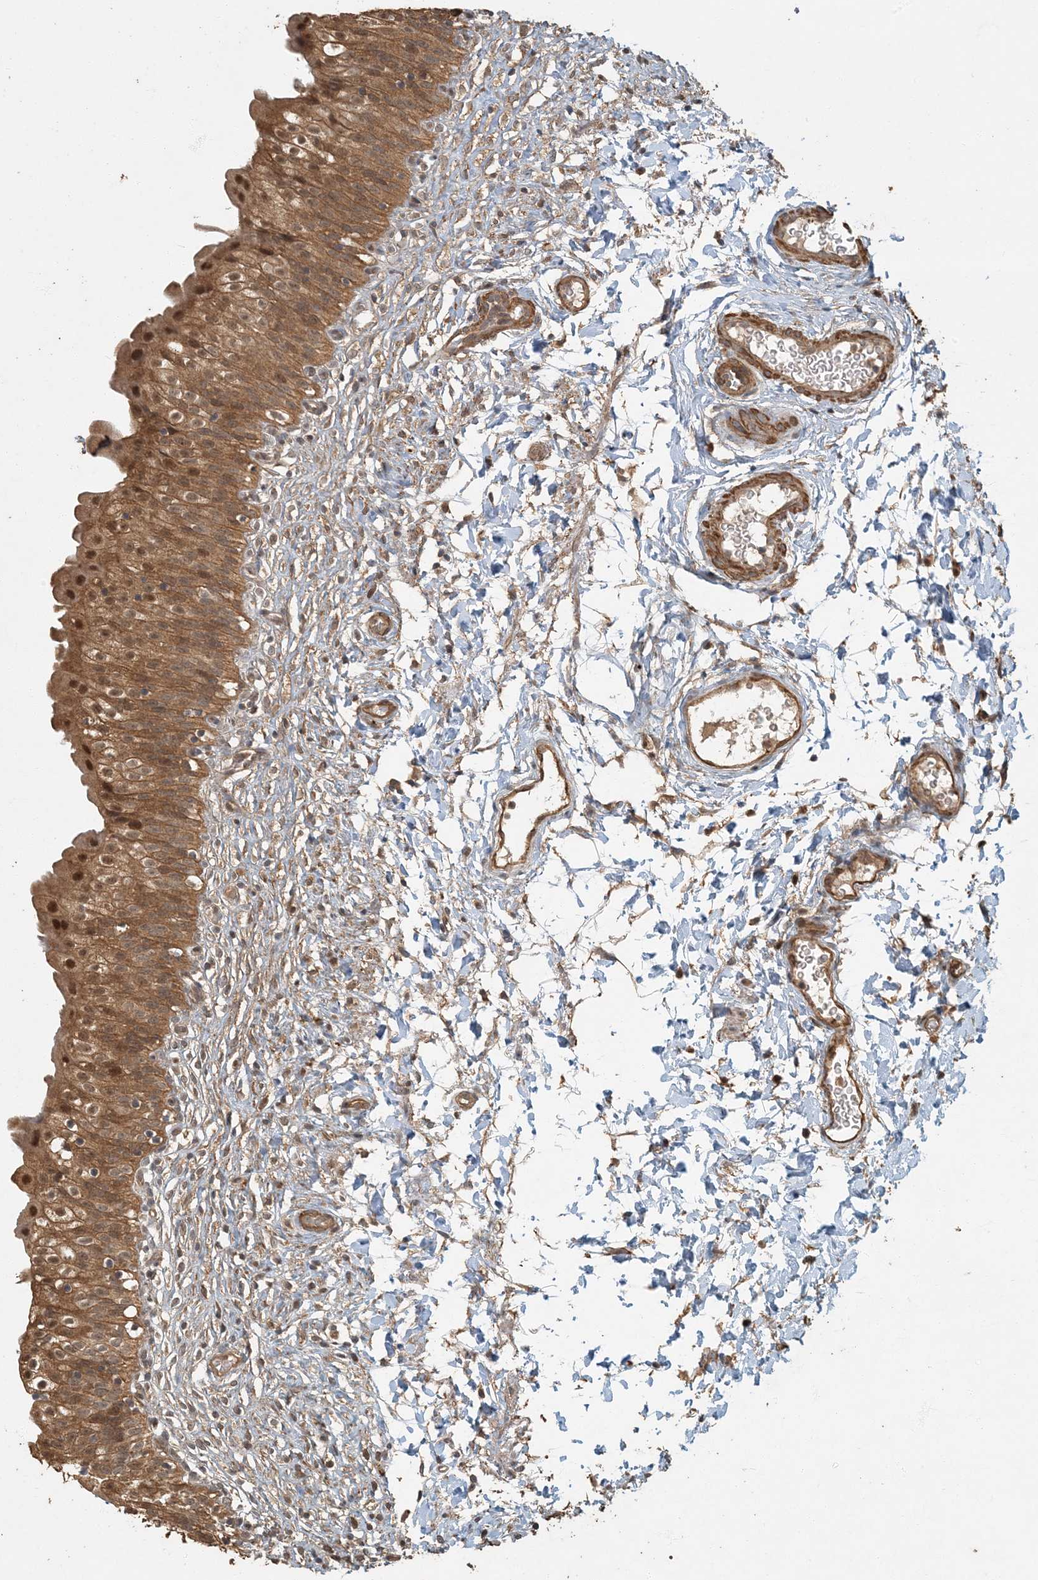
{"staining": {"intensity": "strong", "quantity": ">75%", "location": "cytoplasmic/membranous,nuclear"}, "tissue": "urinary bladder", "cell_type": "Urothelial cells", "image_type": "normal", "snomed": [{"axis": "morphology", "description": "Normal tissue, NOS"}, {"axis": "topography", "description": "Urinary bladder"}], "caption": "Immunohistochemistry histopathology image of unremarkable human urinary bladder stained for a protein (brown), which reveals high levels of strong cytoplasmic/membranous,nuclear staining in approximately >75% of urothelial cells.", "gene": "AK9", "patient": {"sex": "male", "age": 55}}